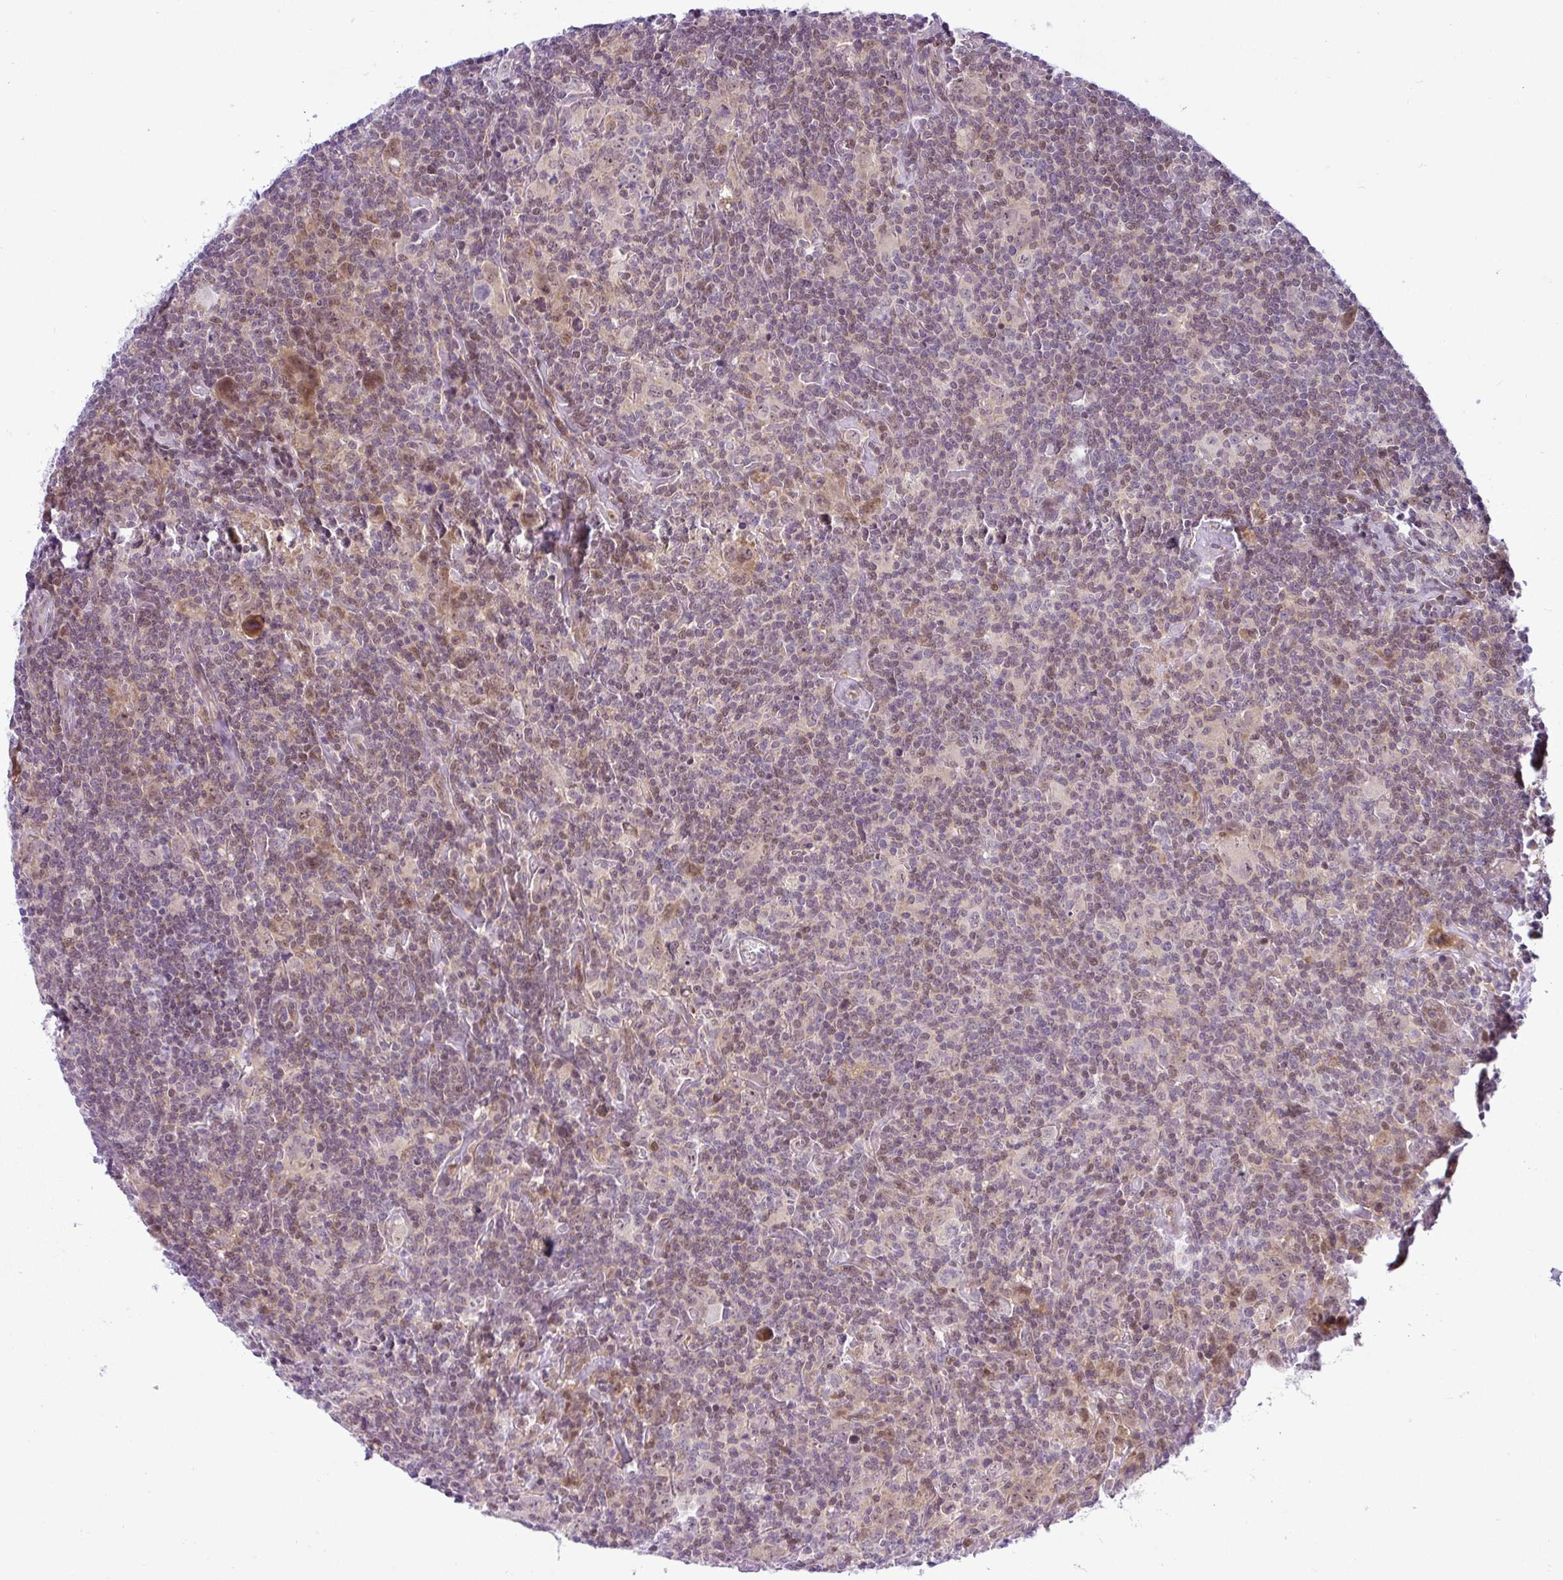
{"staining": {"intensity": "negative", "quantity": "none", "location": "none"}, "tissue": "lymphoma", "cell_type": "Tumor cells", "image_type": "cancer", "snomed": [{"axis": "morphology", "description": "Hodgkin's disease, NOS"}, {"axis": "topography", "description": "Lymph node"}], "caption": "Immunohistochemistry image of neoplastic tissue: human lymphoma stained with DAB displays no significant protein positivity in tumor cells.", "gene": "NDUFB2", "patient": {"sex": "female", "age": 18}}